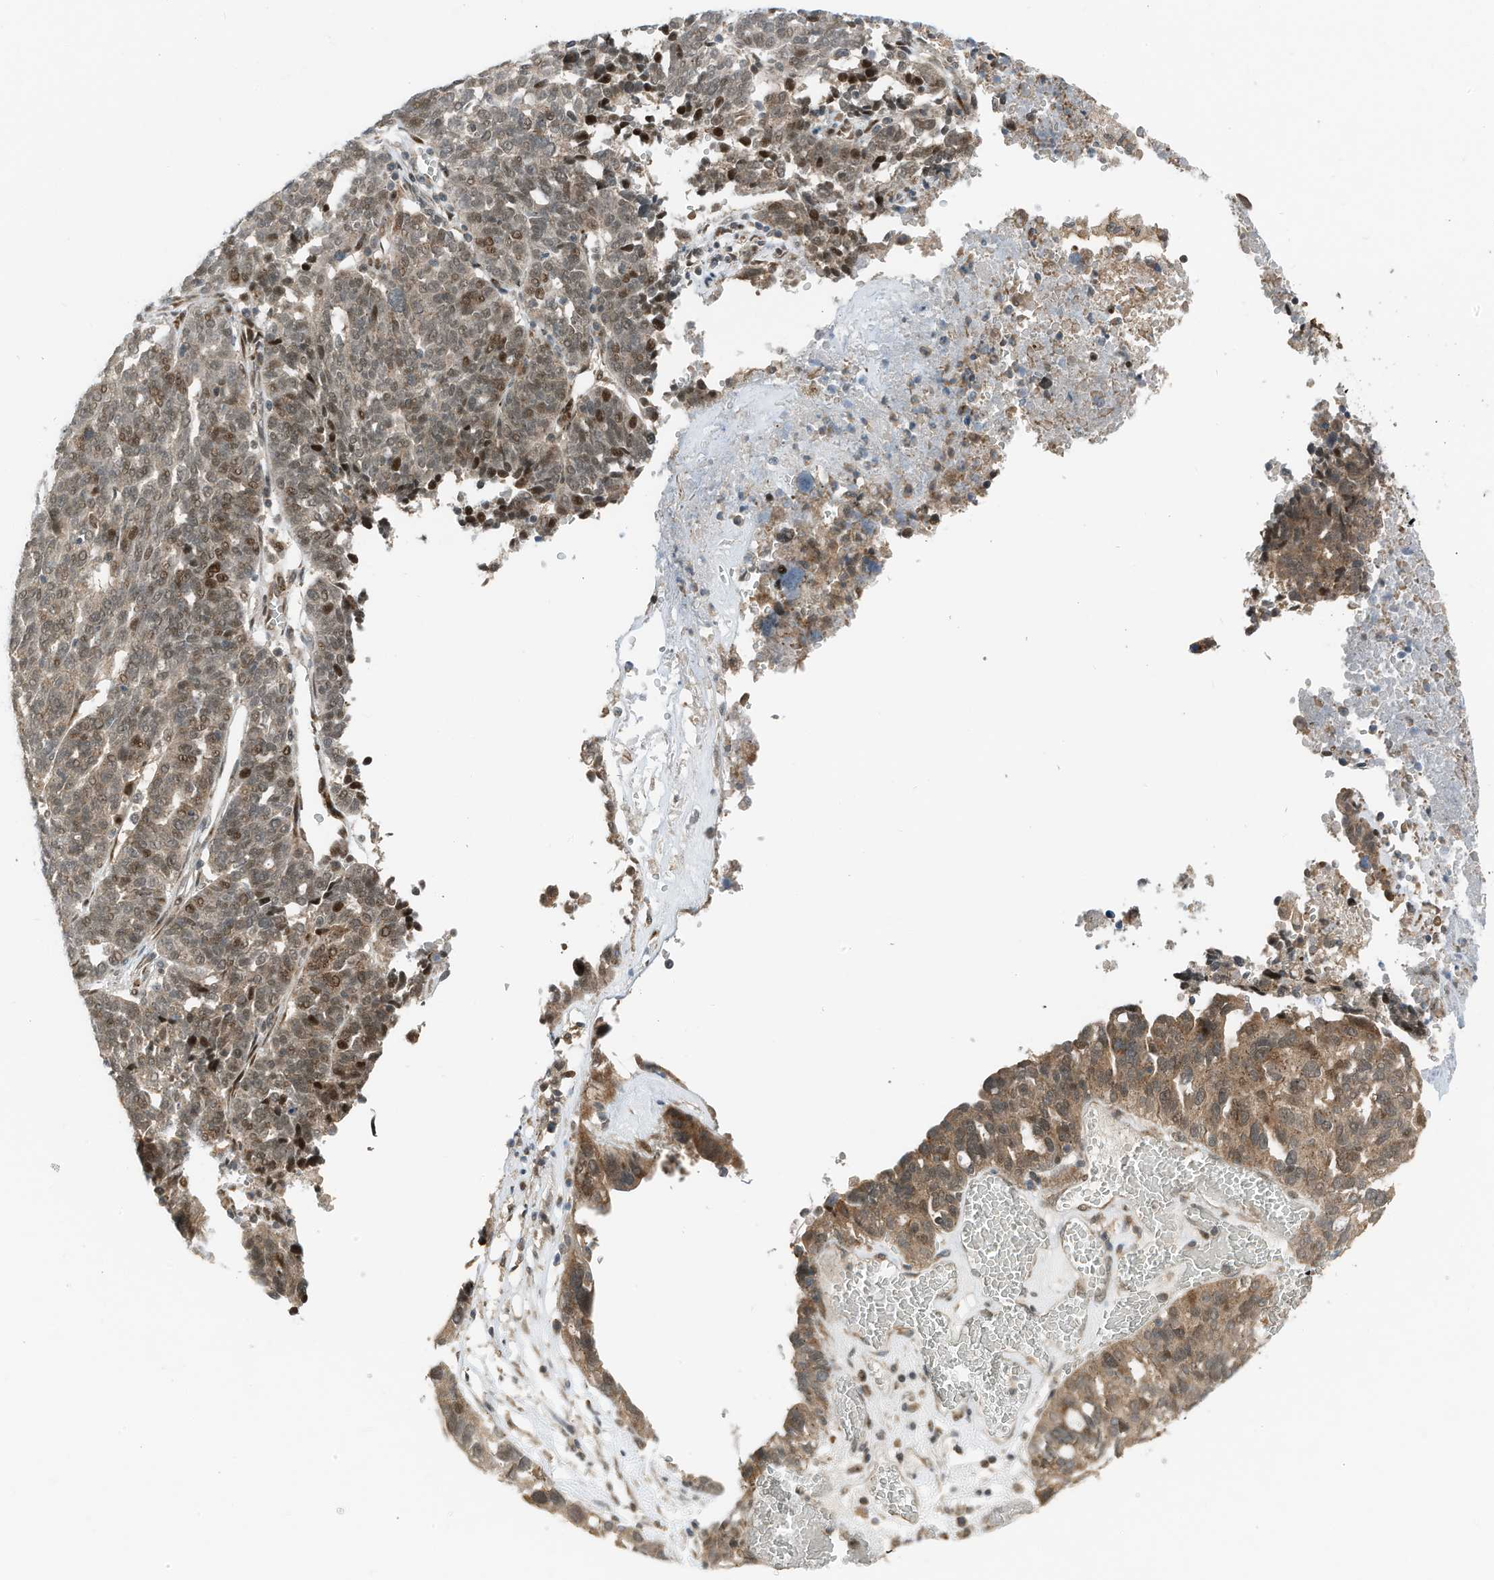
{"staining": {"intensity": "moderate", "quantity": ">75%", "location": "cytoplasmic/membranous,nuclear"}, "tissue": "ovarian cancer", "cell_type": "Tumor cells", "image_type": "cancer", "snomed": [{"axis": "morphology", "description": "Cystadenocarcinoma, serous, NOS"}, {"axis": "topography", "description": "Ovary"}], "caption": "Ovarian cancer (serous cystadenocarcinoma) stained with a brown dye exhibits moderate cytoplasmic/membranous and nuclear positive staining in approximately >75% of tumor cells.", "gene": "RMND1", "patient": {"sex": "female", "age": 59}}